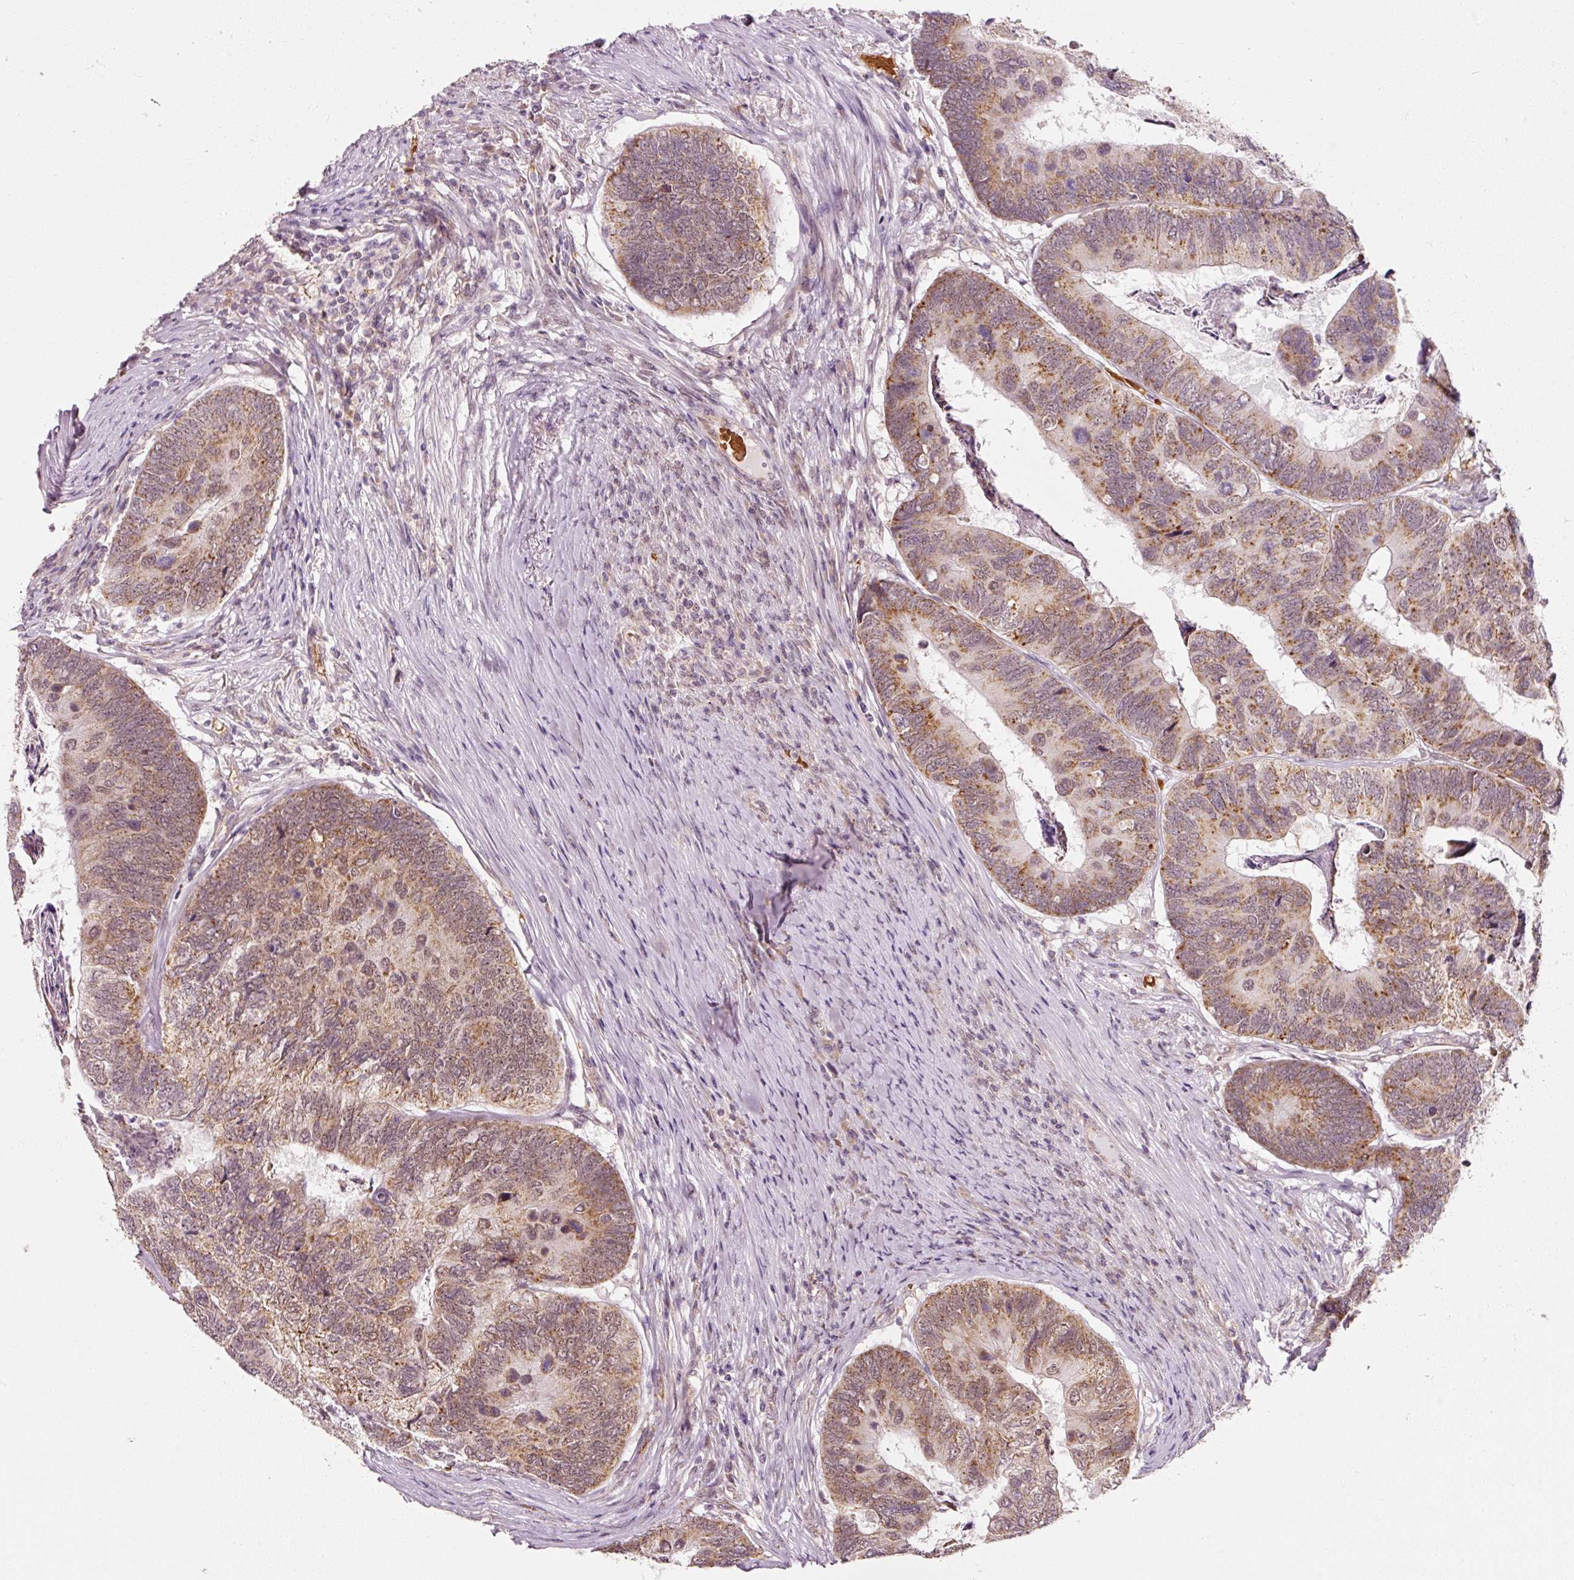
{"staining": {"intensity": "moderate", "quantity": "25%-75%", "location": "cytoplasmic/membranous,nuclear"}, "tissue": "colorectal cancer", "cell_type": "Tumor cells", "image_type": "cancer", "snomed": [{"axis": "morphology", "description": "Adenocarcinoma, NOS"}, {"axis": "topography", "description": "Colon"}], "caption": "Immunohistochemistry photomicrograph of colorectal cancer (adenocarcinoma) stained for a protein (brown), which demonstrates medium levels of moderate cytoplasmic/membranous and nuclear positivity in about 25%-75% of tumor cells.", "gene": "ZNF460", "patient": {"sex": "female", "age": 67}}